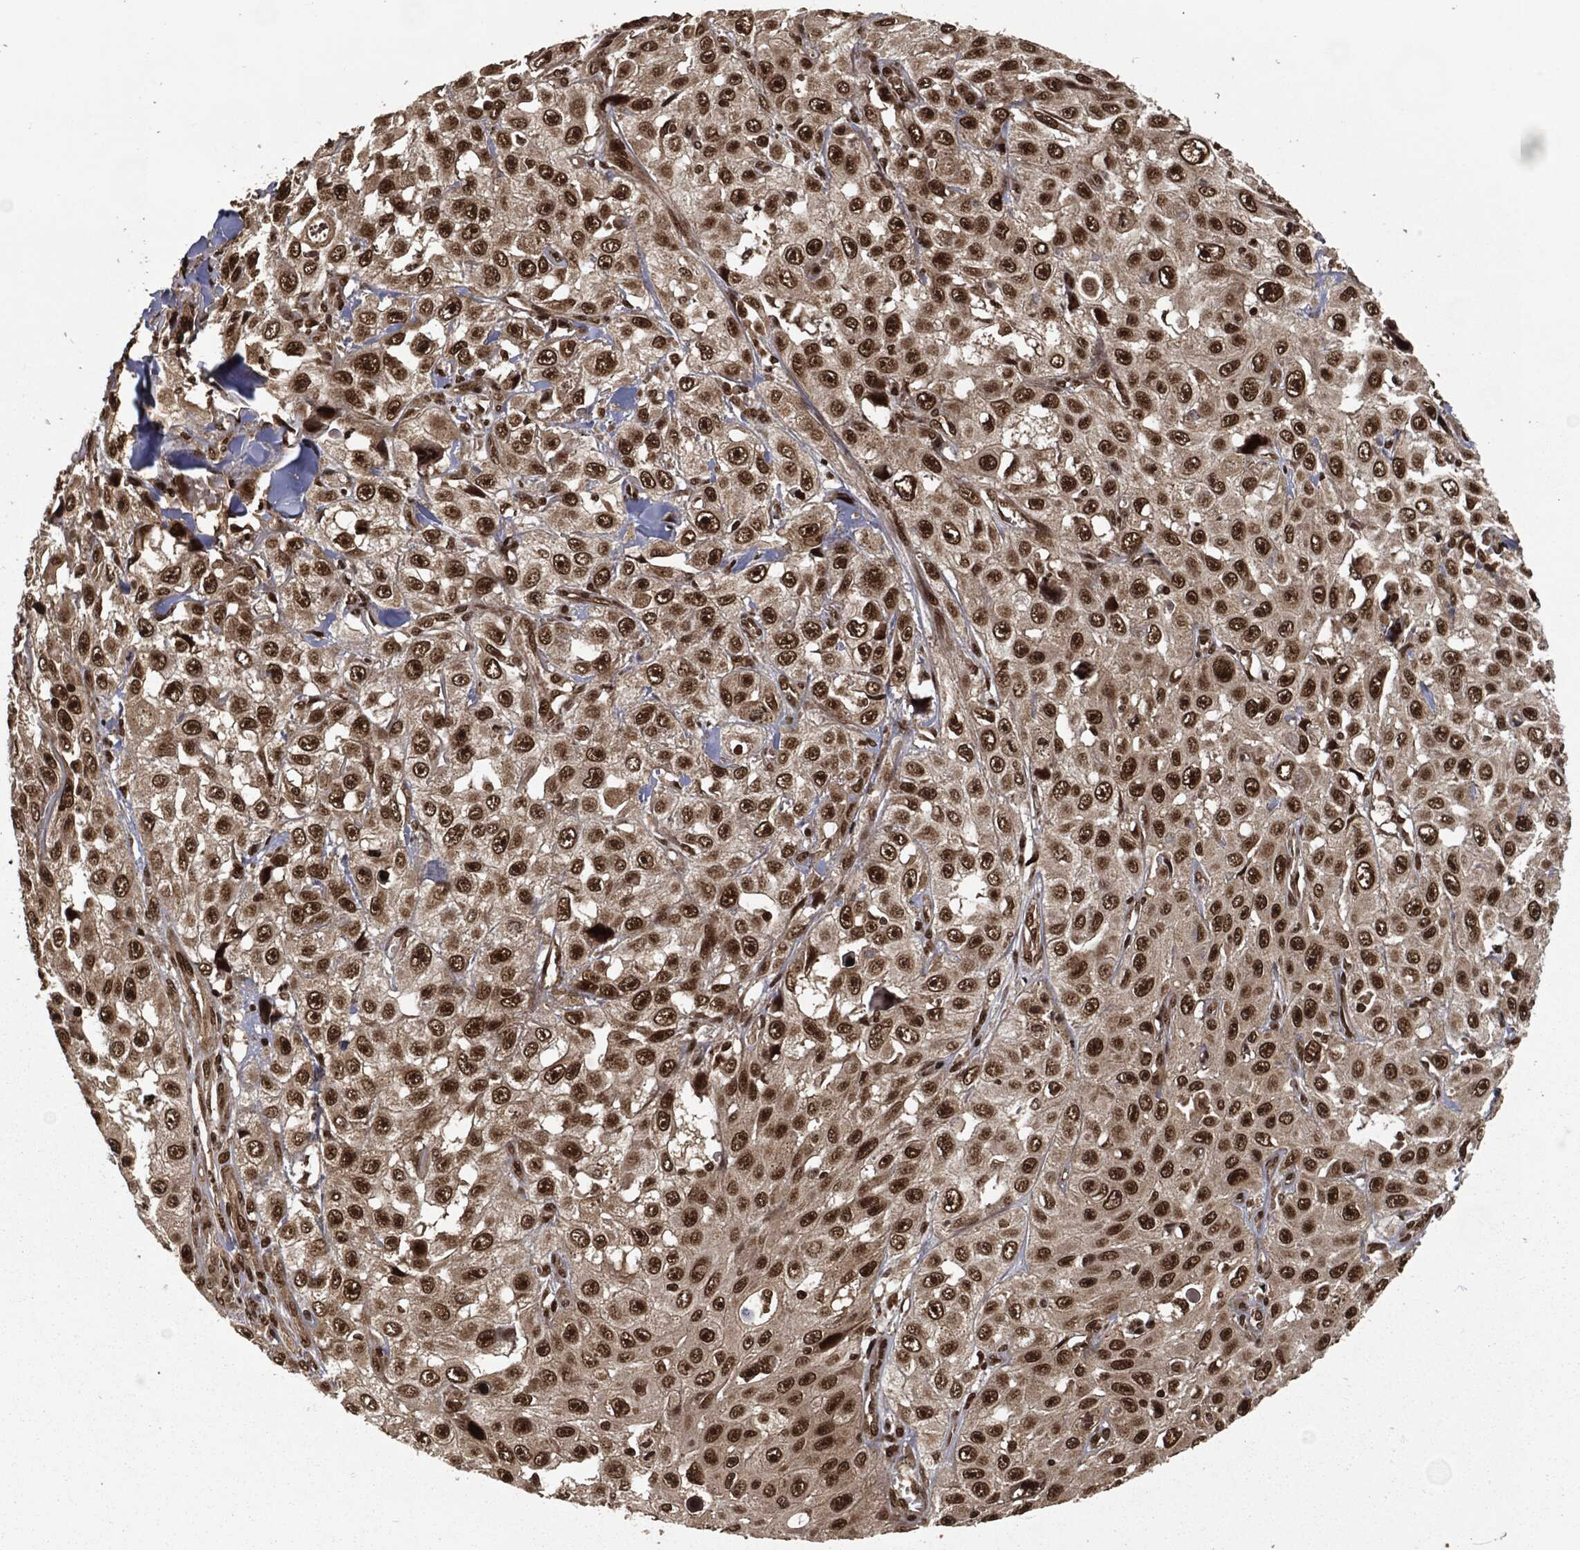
{"staining": {"intensity": "strong", "quantity": ">75%", "location": "nuclear"}, "tissue": "skin cancer", "cell_type": "Tumor cells", "image_type": "cancer", "snomed": [{"axis": "morphology", "description": "Squamous cell carcinoma, NOS"}, {"axis": "topography", "description": "Skin"}], "caption": "Protein expression analysis of squamous cell carcinoma (skin) reveals strong nuclear positivity in about >75% of tumor cells.", "gene": "NGRN", "patient": {"sex": "male", "age": 82}}